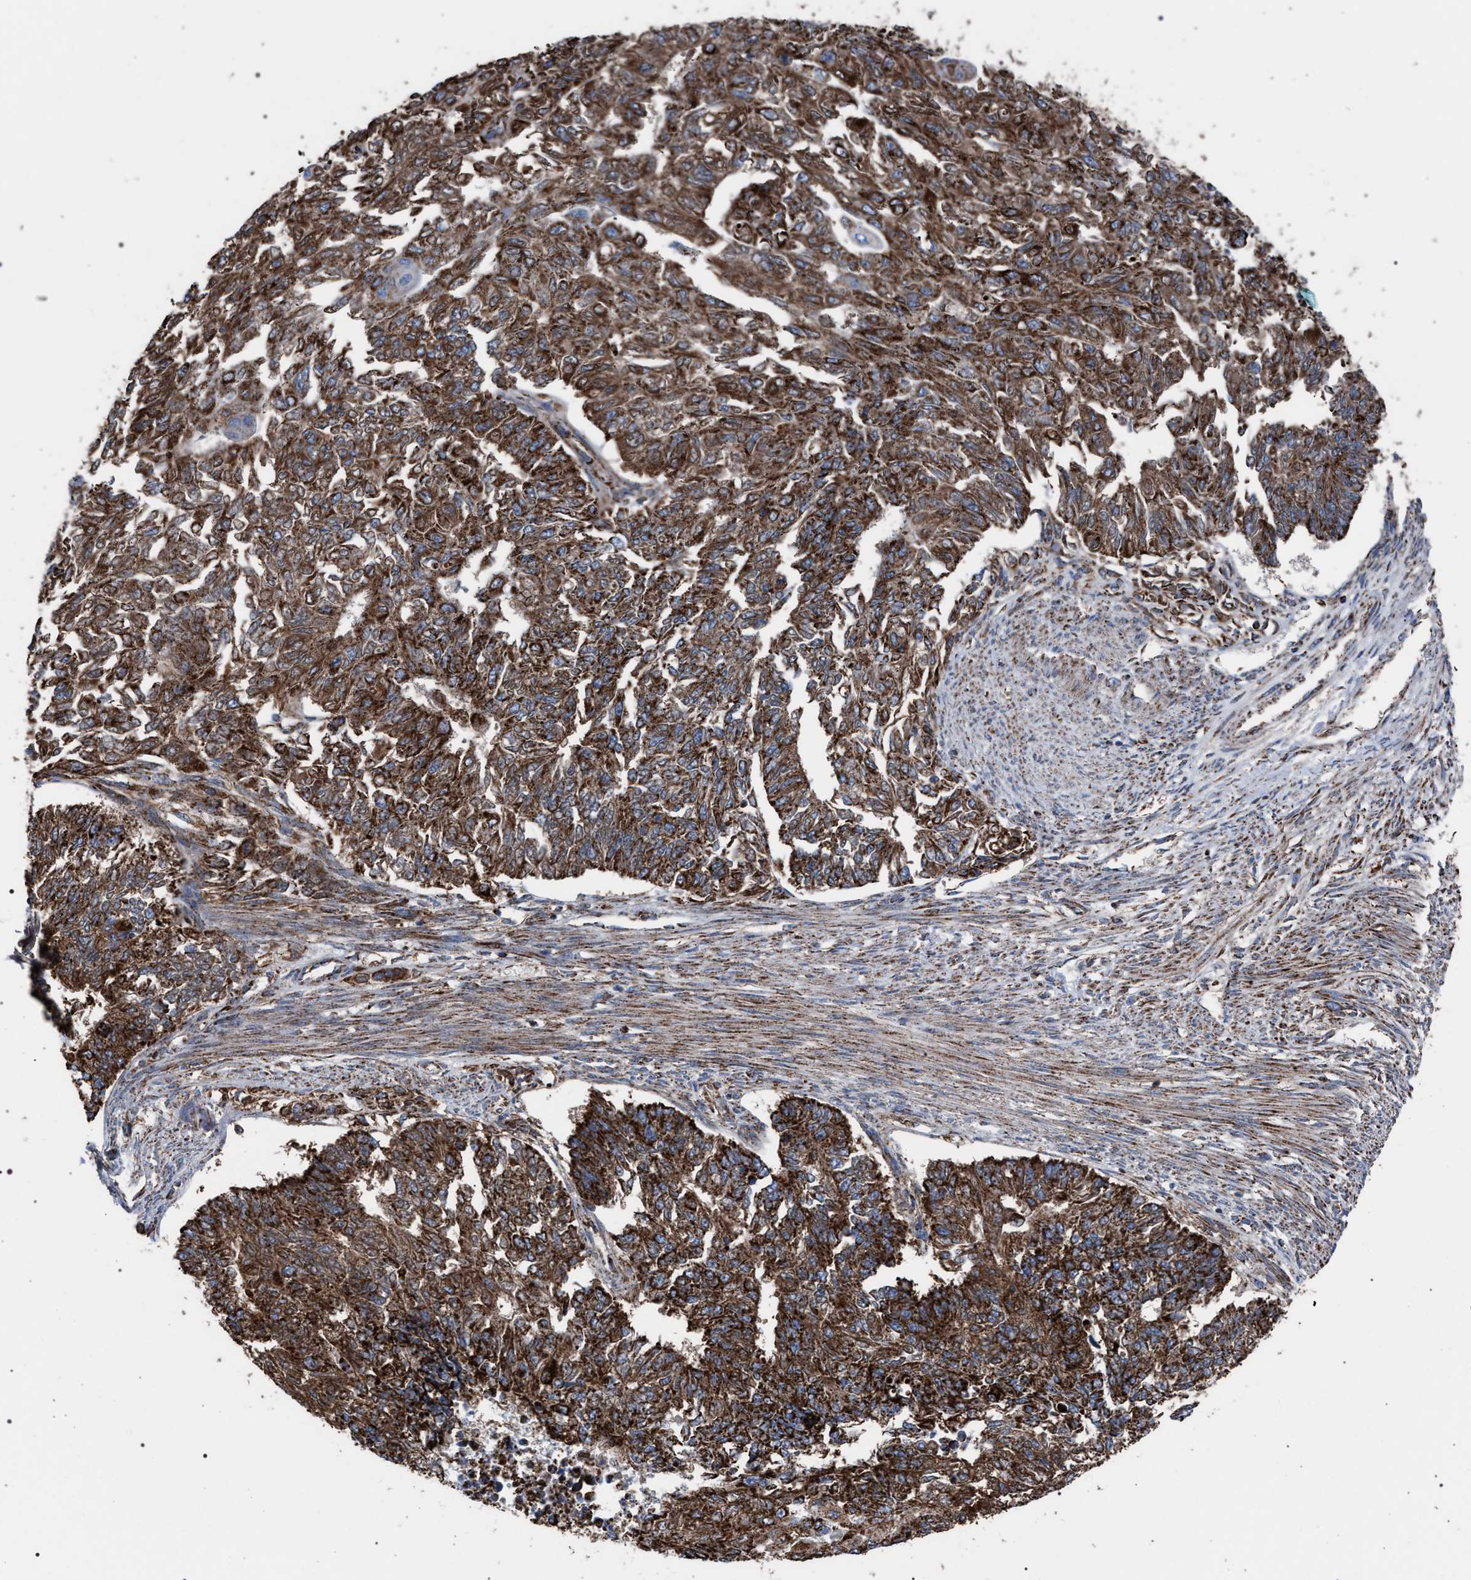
{"staining": {"intensity": "strong", "quantity": ">75%", "location": "cytoplasmic/membranous"}, "tissue": "endometrial cancer", "cell_type": "Tumor cells", "image_type": "cancer", "snomed": [{"axis": "morphology", "description": "Adenocarcinoma, NOS"}, {"axis": "topography", "description": "Endometrium"}], "caption": "Tumor cells display strong cytoplasmic/membranous expression in about >75% of cells in endometrial adenocarcinoma.", "gene": "VPS13A", "patient": {"sex": "female", "age": 32}}